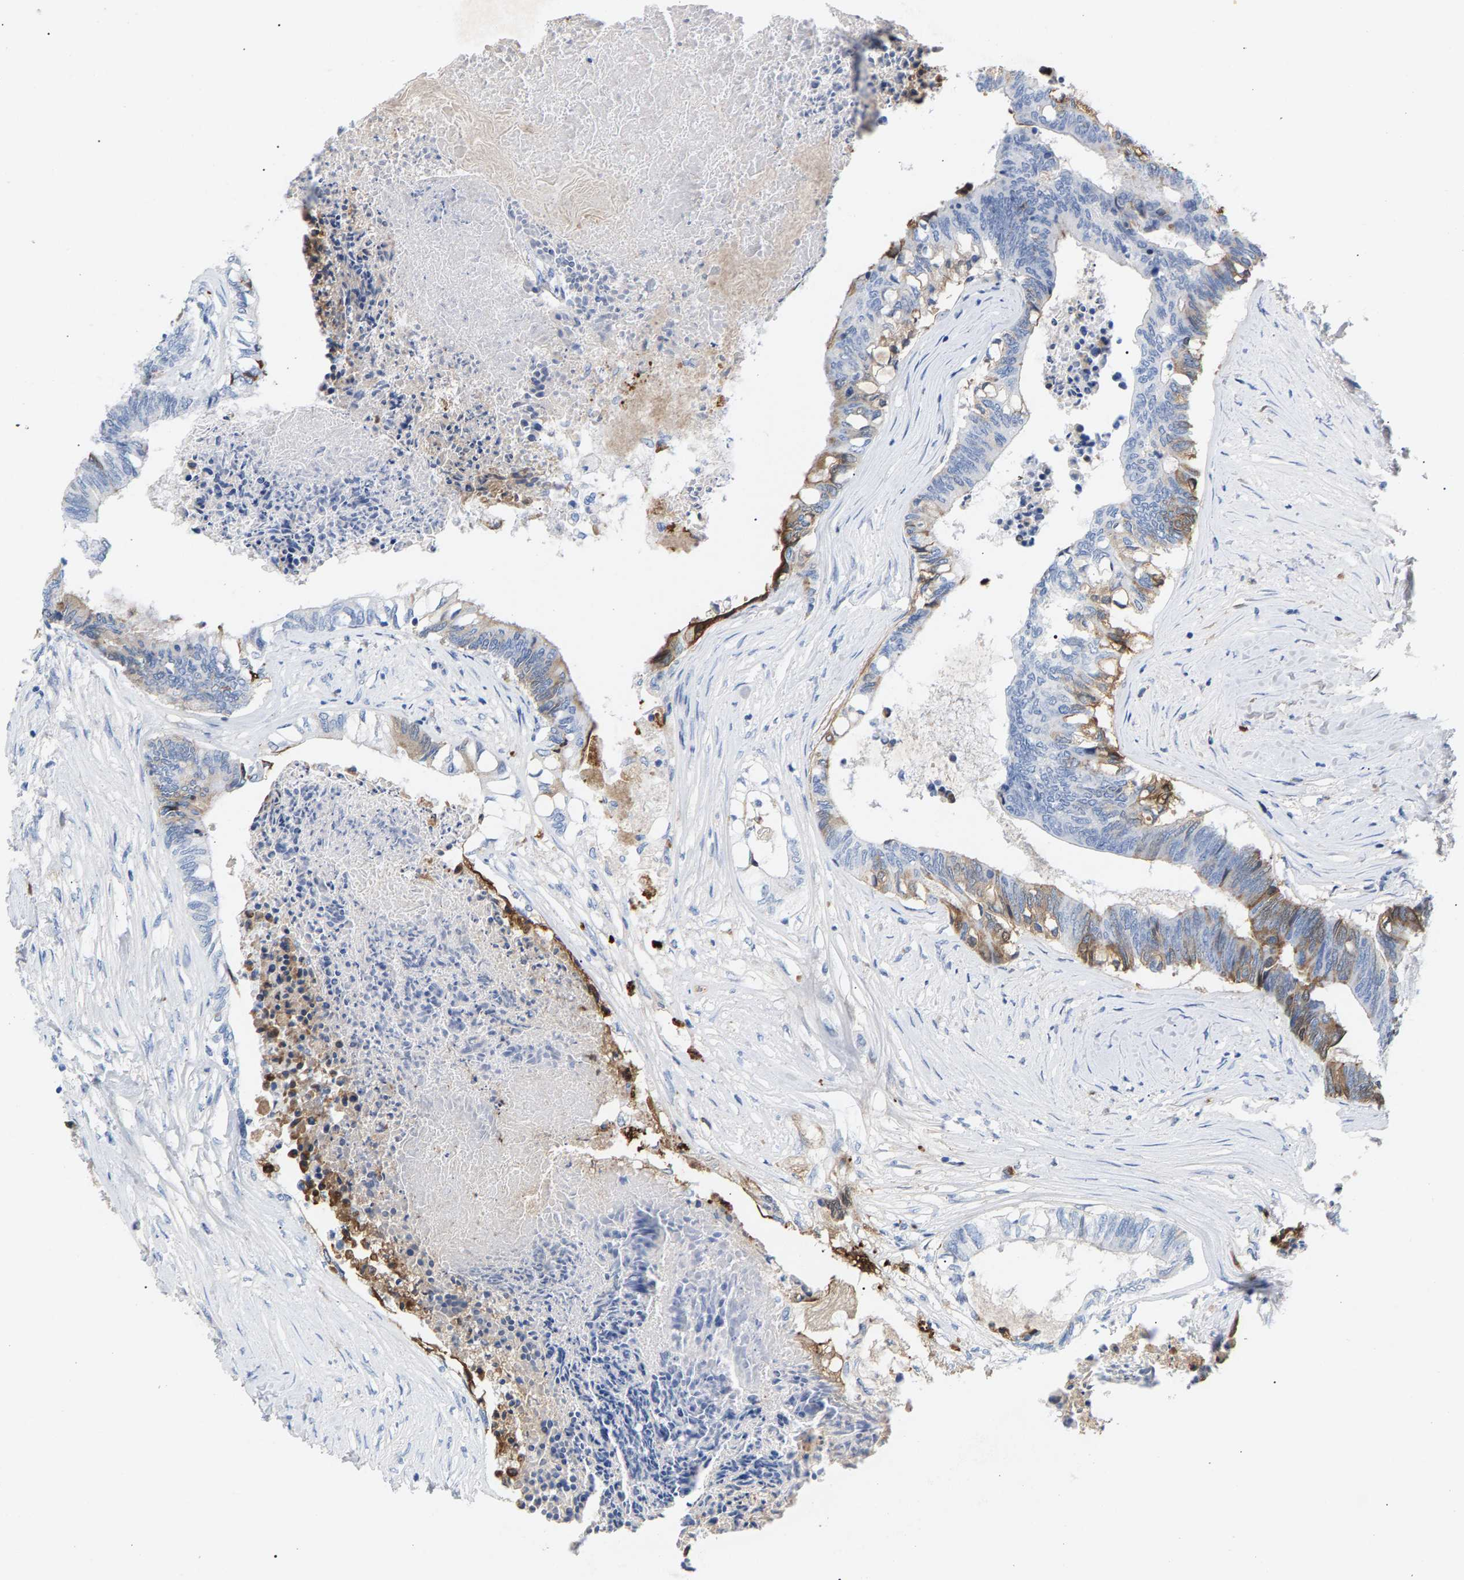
{"staining": {"intensity": "moderate", "quantity": "<25%", "location": "cytoplasmic/membranous"}, "tissue": "colorectal cancer", "cell_type": "Tumor cells", "image_type": "cancer", "snomed": [{"axis": "morphology", "description": "Adenocarcinoma, NOS"}, {"axis": "topography", "description": "Rectum"}], "caption": "Protein expression analysis of human colorectal cancer reveals moderate cytoplasmic/membranous staining in approximately <25% of tumor cells.", "gene": "APOH", "patient": {"sex": "male", "age": 63}}